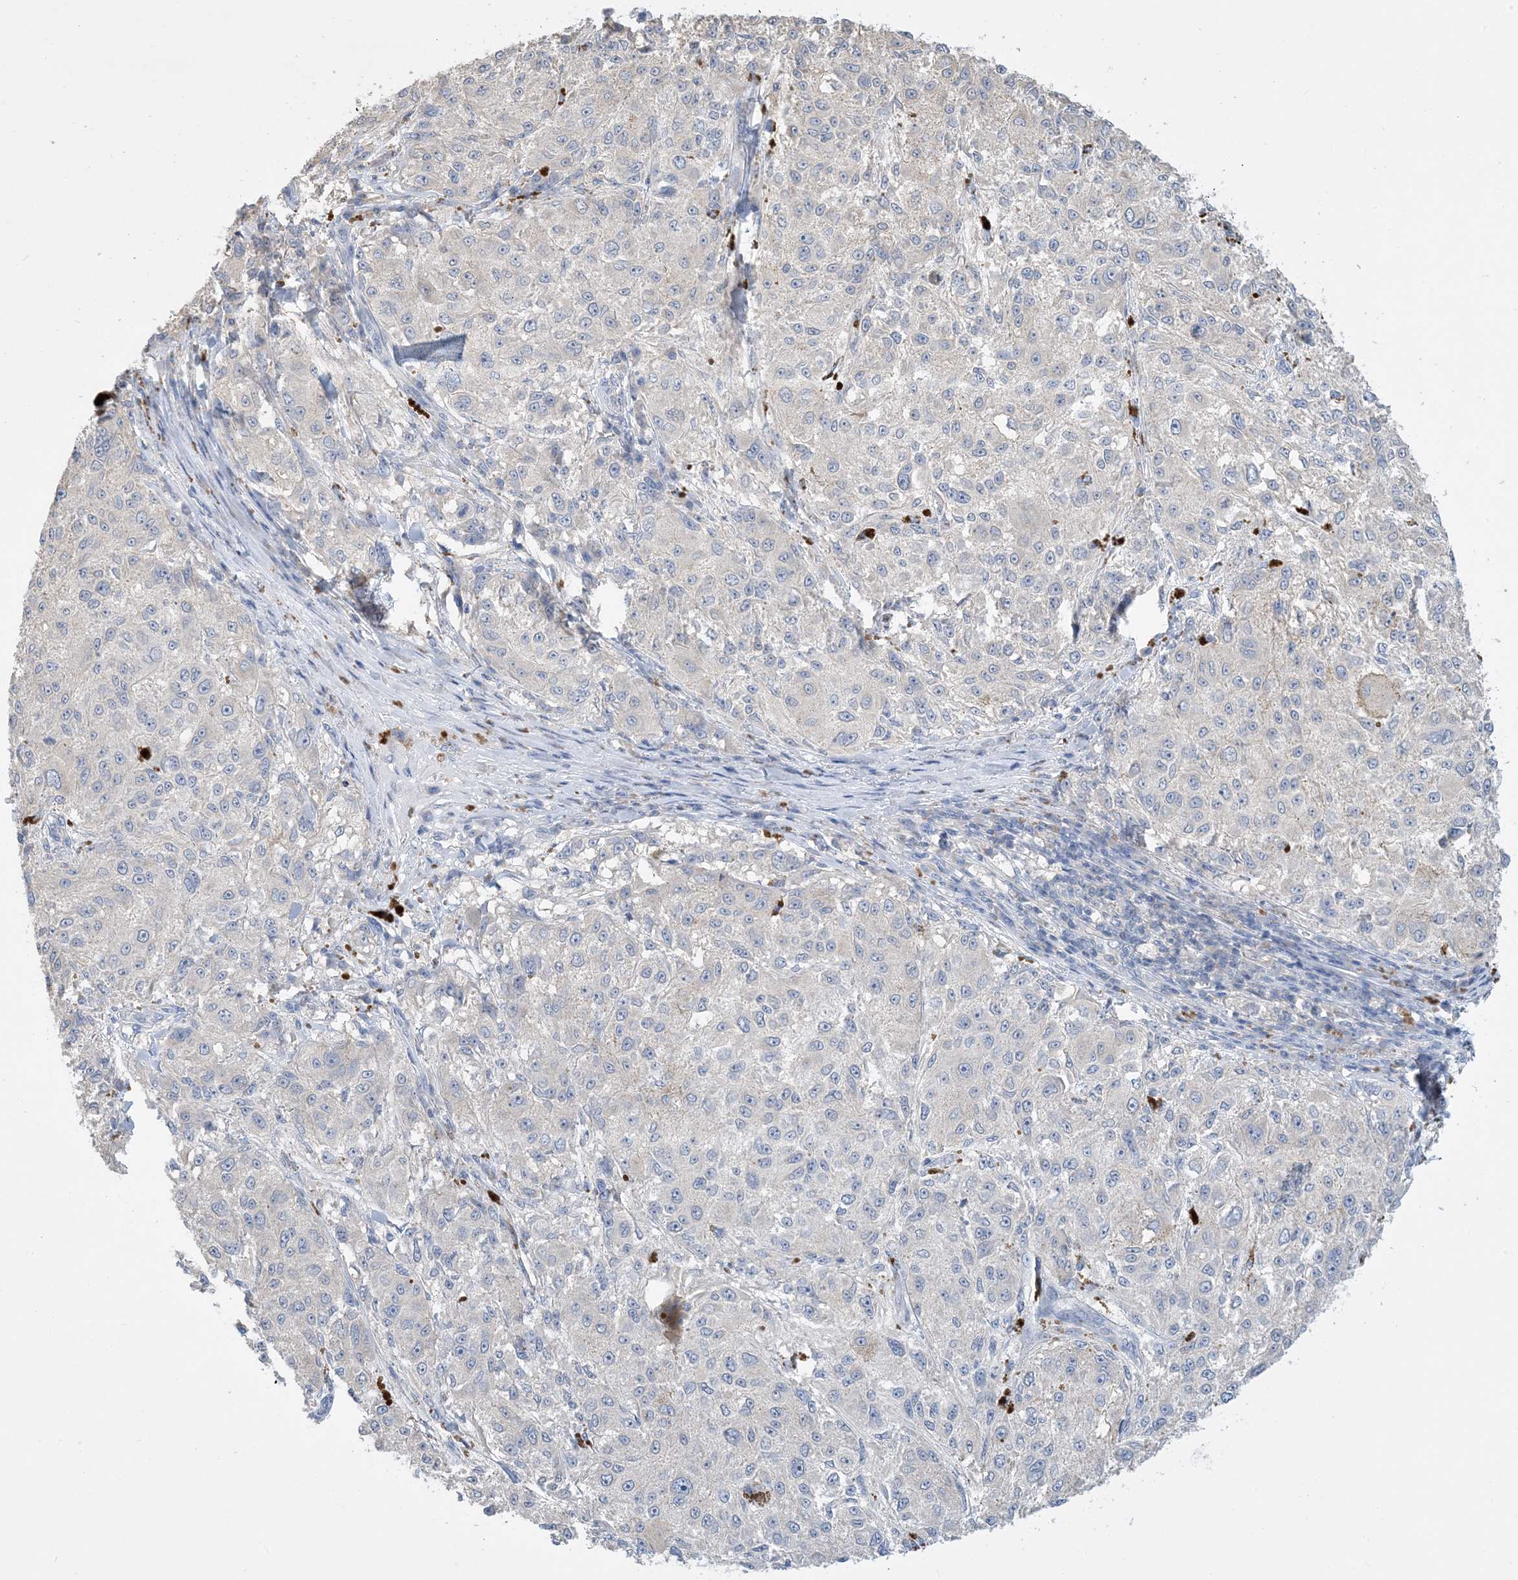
{"staining": {"intensity": "negative", "quantity": "none", "location": "none"}, "tissue": "melanoma", "cell_type": "Tumor cells", "image_type": "cancer", "snomed": [{"axis": "morphology", "description": "Necrosis, NOS"}, {"axis": "morphology", "description": "Malignant melanoma, NOS"}, {"axis": "topography", "description": "Skin"}], "caption": "Immunohistochemistry photomicrograph of malignant melanoma stained for a protein (brown), which reveals no positivity in tumor cells.", "gene": "KPRP", "patient": {"sex": "female", "age": 87}}